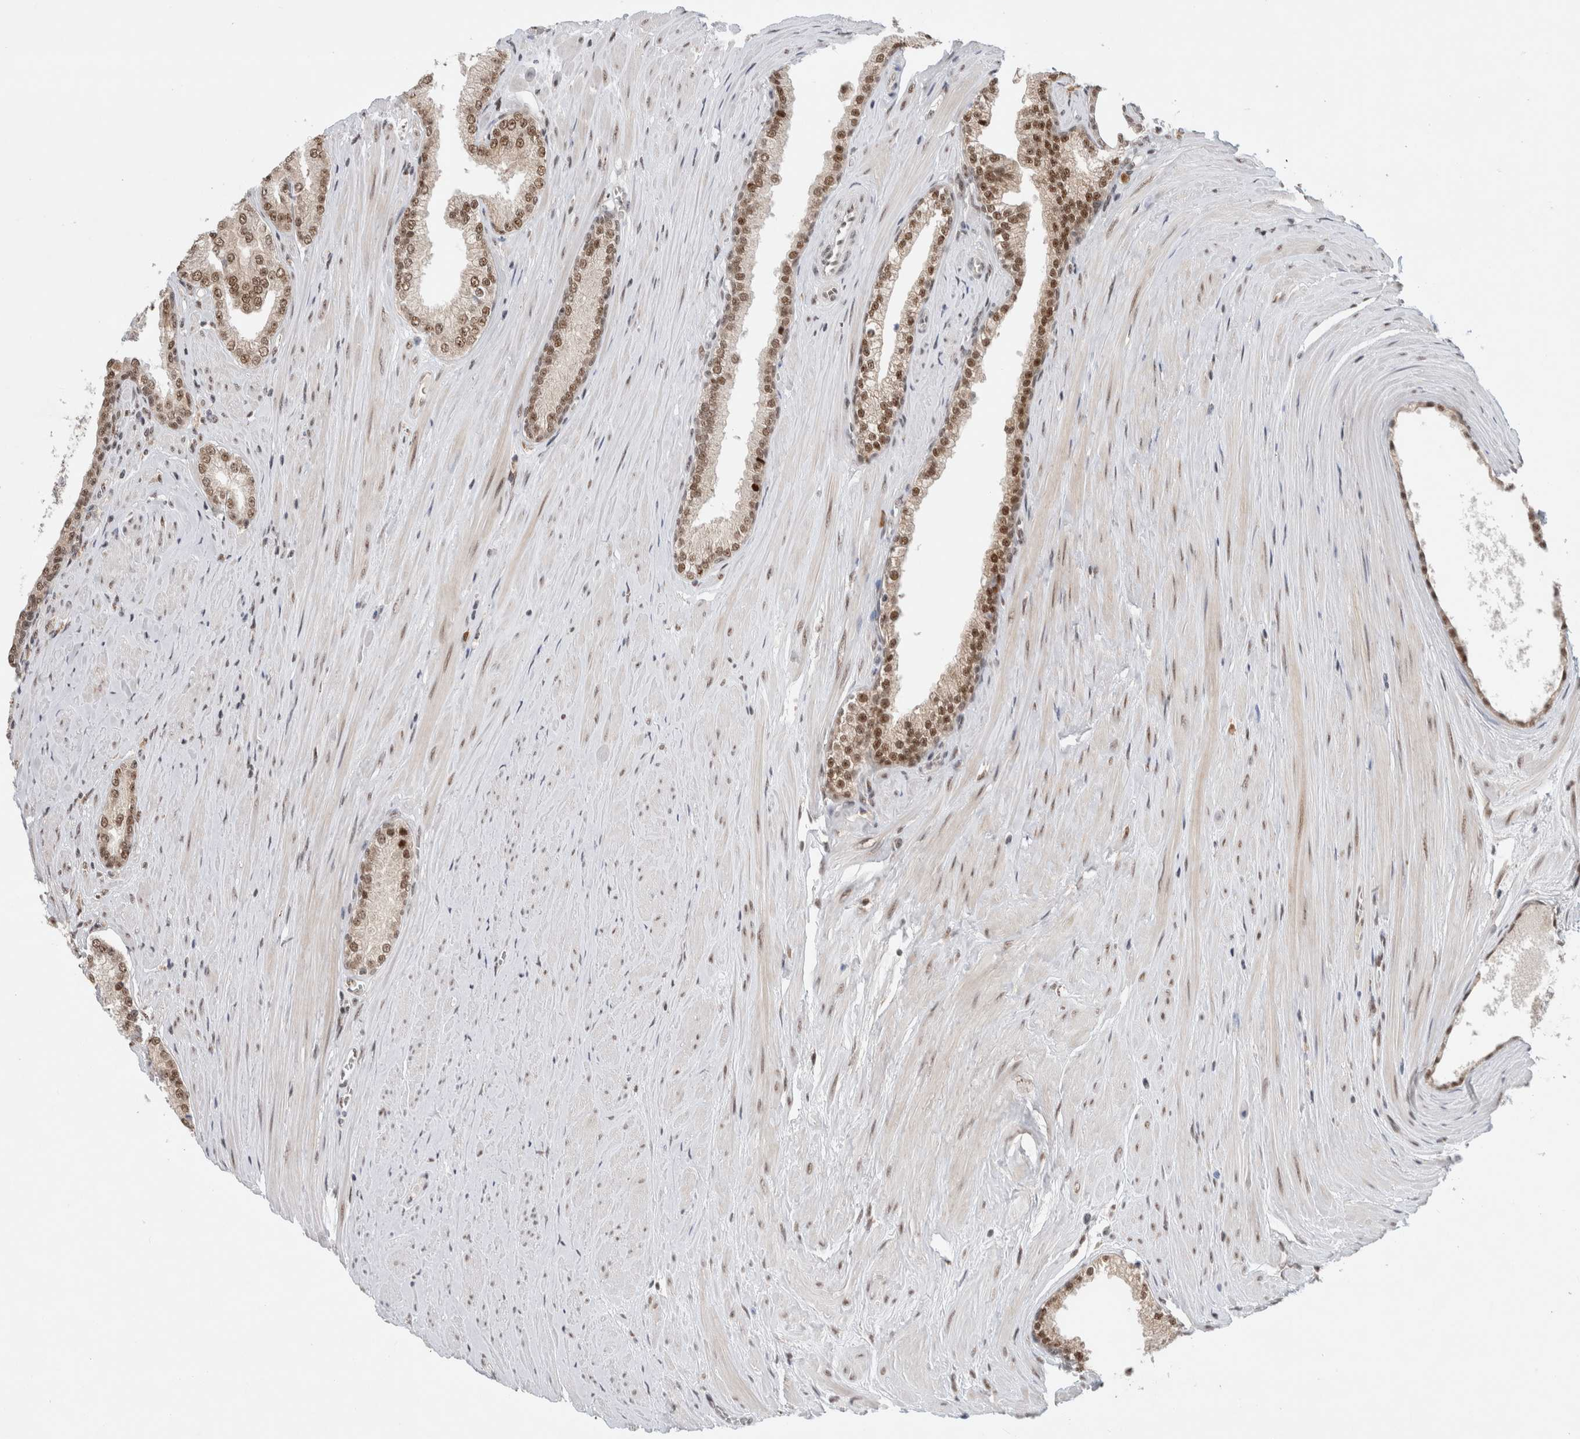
{"staining": {"intensity": "moderate", "quantity": ">75%", "location": "nuclear"}, "tissue": "prostate cancer", "cell_type": "Tumor cells", "image_type": "cancer", "snomed": [{"axis": "morphology", "description": "Adenocarcinoma, Low grade"}, {"axis": "topography", "description": "Prostate"}], "caption": "Immunohistochemistry (IHC) of prostate cancer reveals medium levels of moderate nuclear positivity in approximately >75% of tumor cells.", "gene": "NCAPG2", "patient": {"sex": "male", "age": 62}}